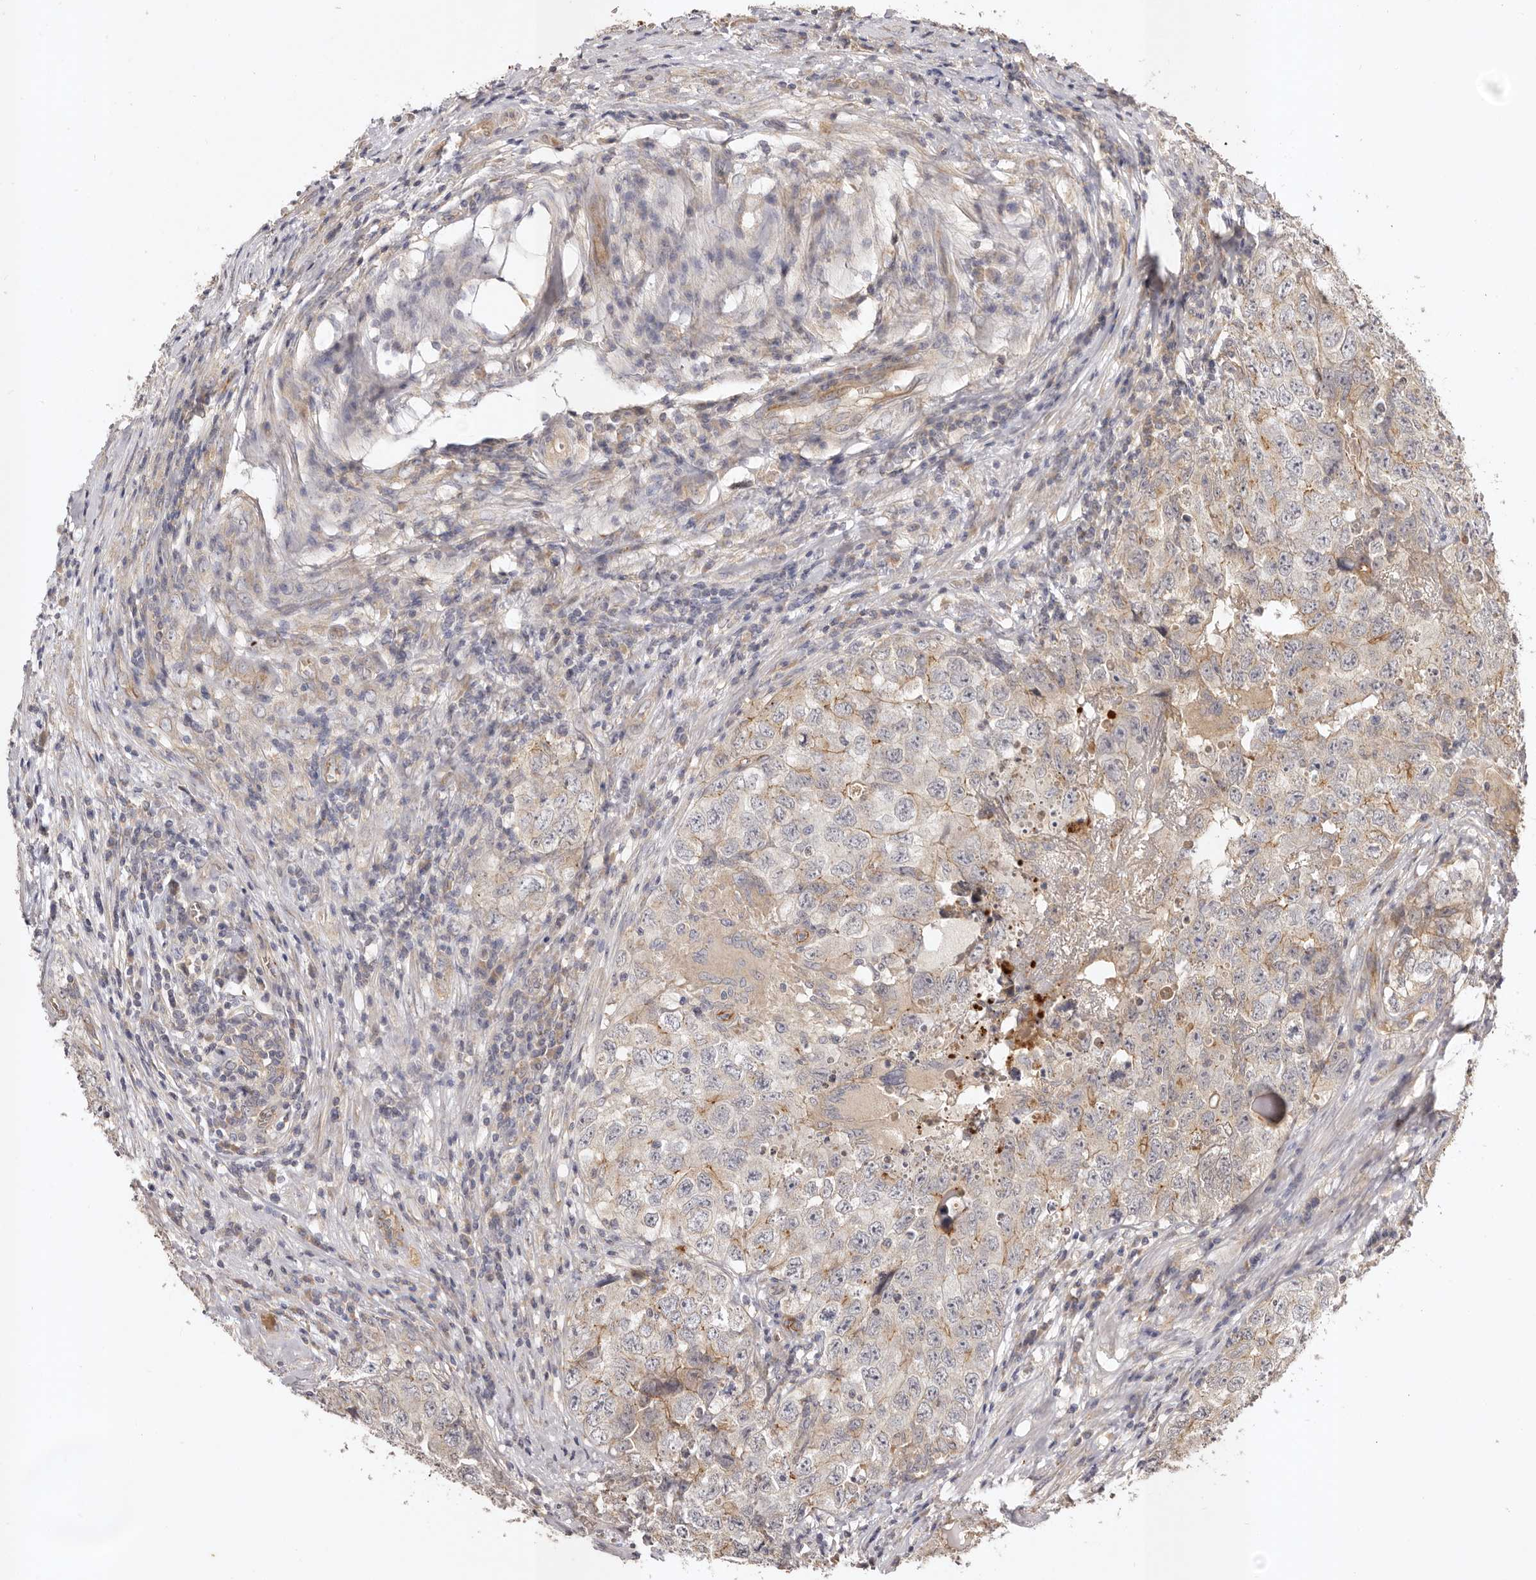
{"staining": {"intensity": "weak", "quantity": "<25%", "location": "cytoplasmic/membranous"}, "tissue": "testis cancer", "cell_type": "Tumor cells", "image_type": "cancer", "snomed": [{"axis": "morphology", "description": "Seminoma, NOS"}, {"axis": "morphology", "description": "Carcinoma, Embryonal, NOS"}, {"axis": "topography", "description": "Testis"}], "caption": "A histopathology image of human embryonal carcinoma (testis) is negative for staining in tumor cells.", "gene": "ADAMTS9", "patient": {"sex": "male", "age": 43}}